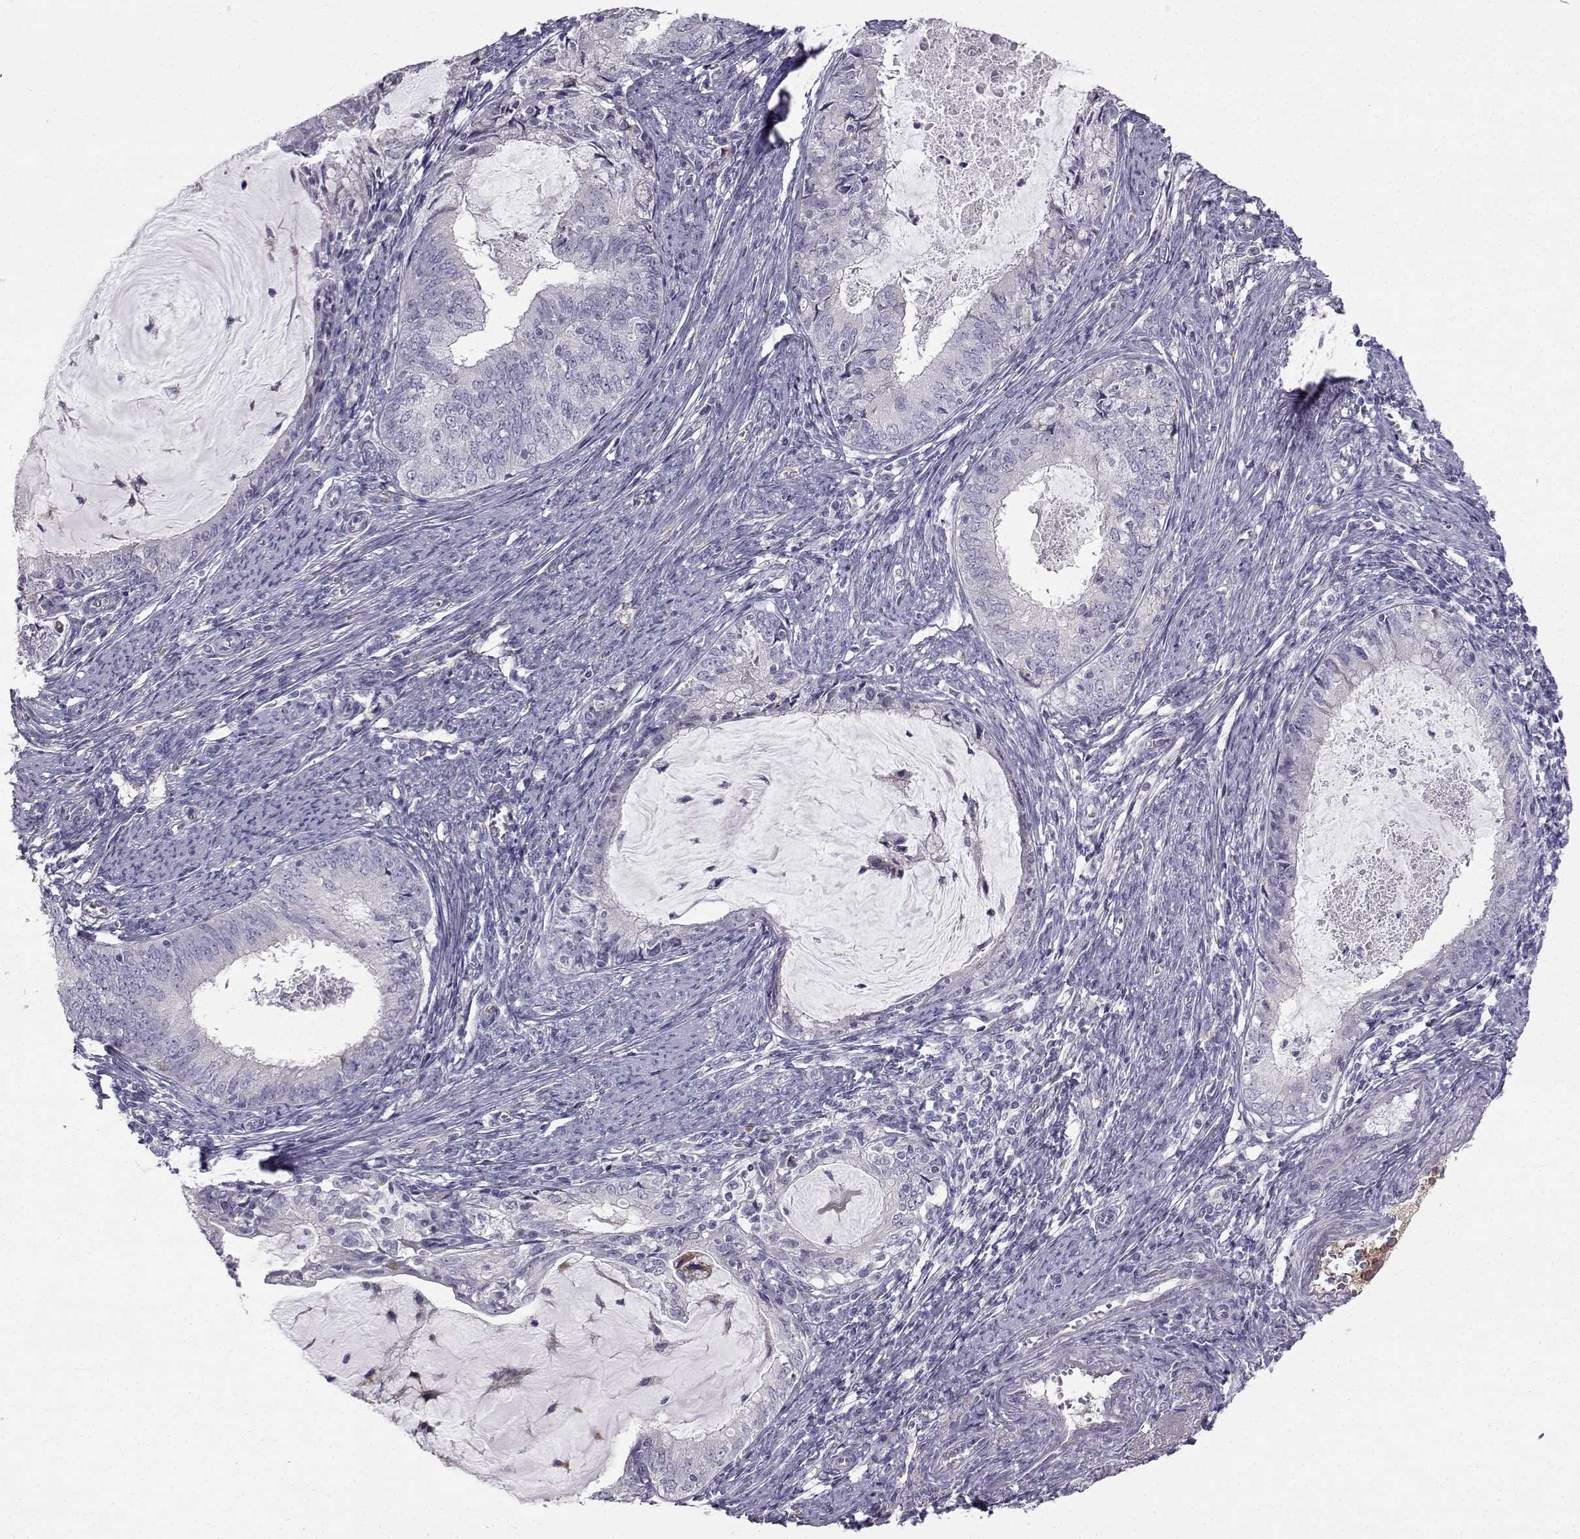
{"staining": {"intensity": "negative", "quantity": "none", "location": "none"}, "tissue": "endometrial cancer", "cell_type": "Tumor cells", "image_type": "cancer", "snomed": [{"axis": "morphology", "description": "Adenocarcinoma, NOS"}, {"axis": "topography", "description": "Endometrium"}], "caption": "This is a photomicrograph of IHC staining of adenocarcinoma (endometrial), which shows no positivity in tumor cells.", "gene": "CALCR", "patient": {"sex": "female", "age": 57}}